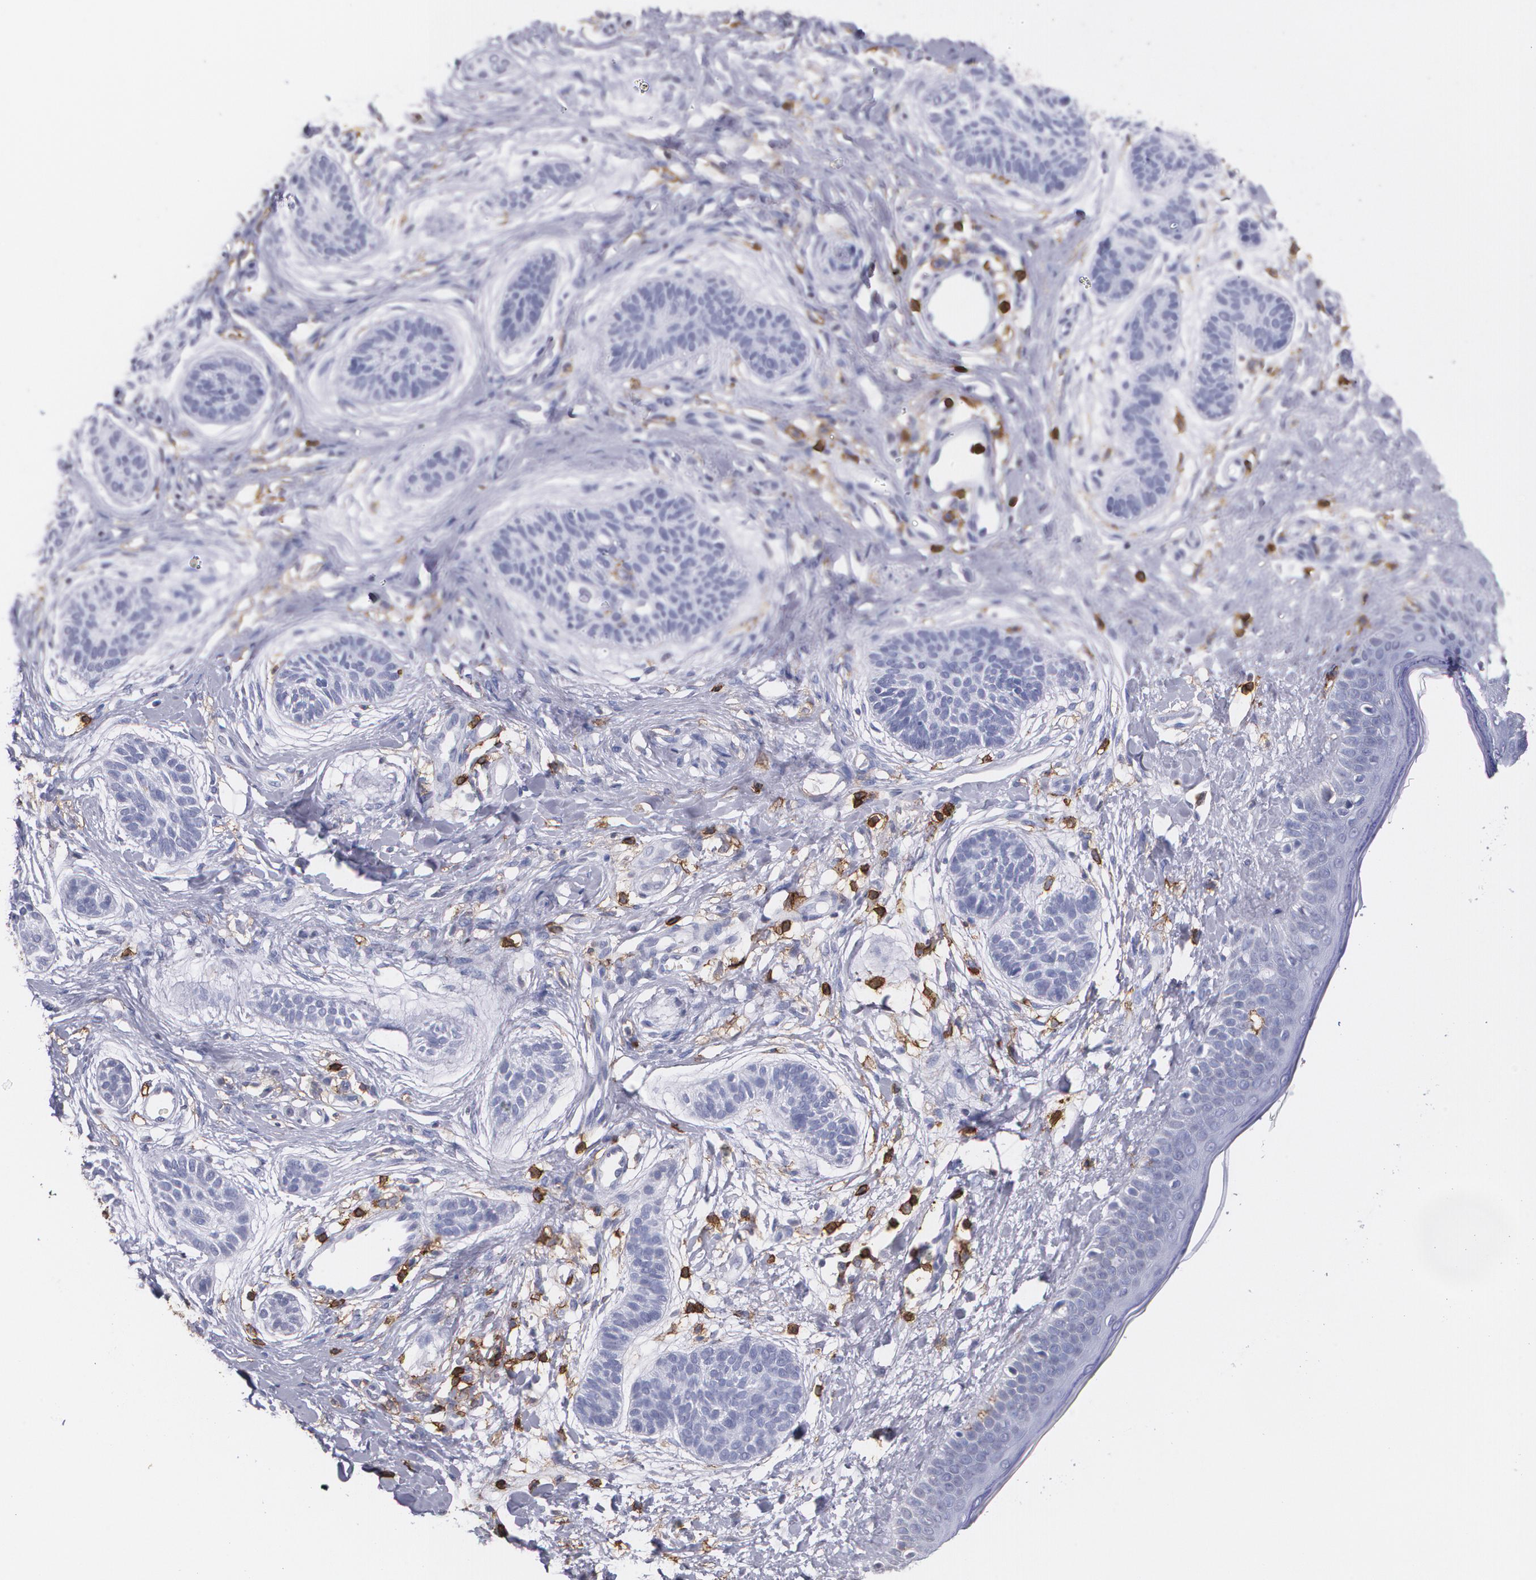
{"staining": {"intensity": "negative", "quantity": "none", "location": "none"}, "tissue": "skin cancer", "cell_type": "Tumor cells", "image_type": "cancer", "snomed": [{"axis": "morphology", "description": "Normal tissue, NOS"}, {"axis": "morphology", "description": "Basal cell carcinoma"}, {"axis": "topography", "description": "Skin"}], "caption": "A photomicrograph of human skin cancer is negative for staining in tumor cells. (Immunohistochemistry, brightfield microscopy, high magnification).", "gene": "PTPRC", "patient": {"sex": "male", "age": 63}}